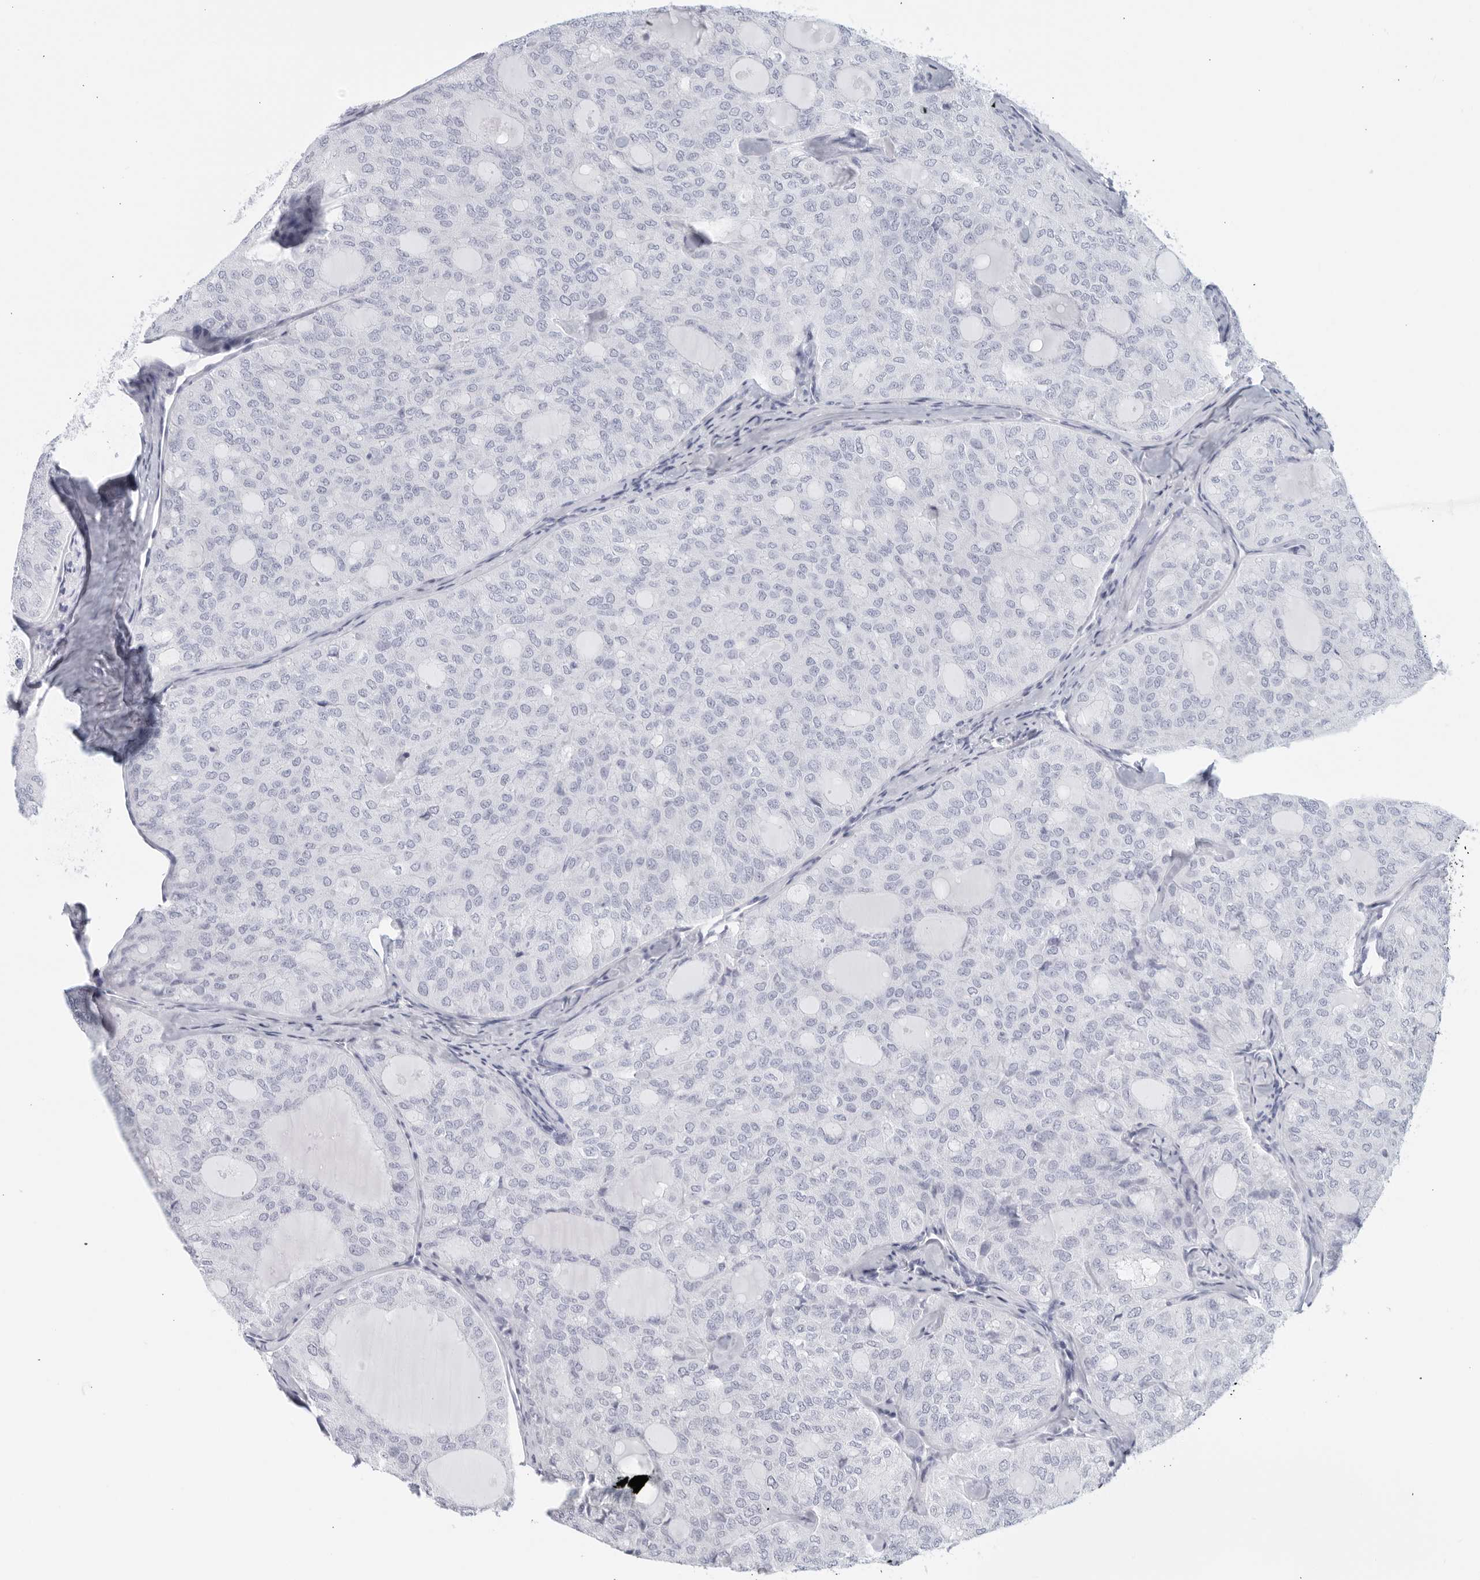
{"staining": {"intensity": "negative", "quantity": "none", "location": "none"}, "tissue": "thyroid cancer", "cell_type": "Tumor cells", "image_type": "cancer", "snomed": [{"axis": "morphology", "description": "Follicular adenoma carcinoma, NOS"}, {"axis": "topography", "description": "Thyroid gland"}], "caption": "Human thyroid cancer stained for a protein using immunohistochemistry displays no staining in tumor cells.", "gene": "FGG", "patient": {"sex": "male", "age": 75}}